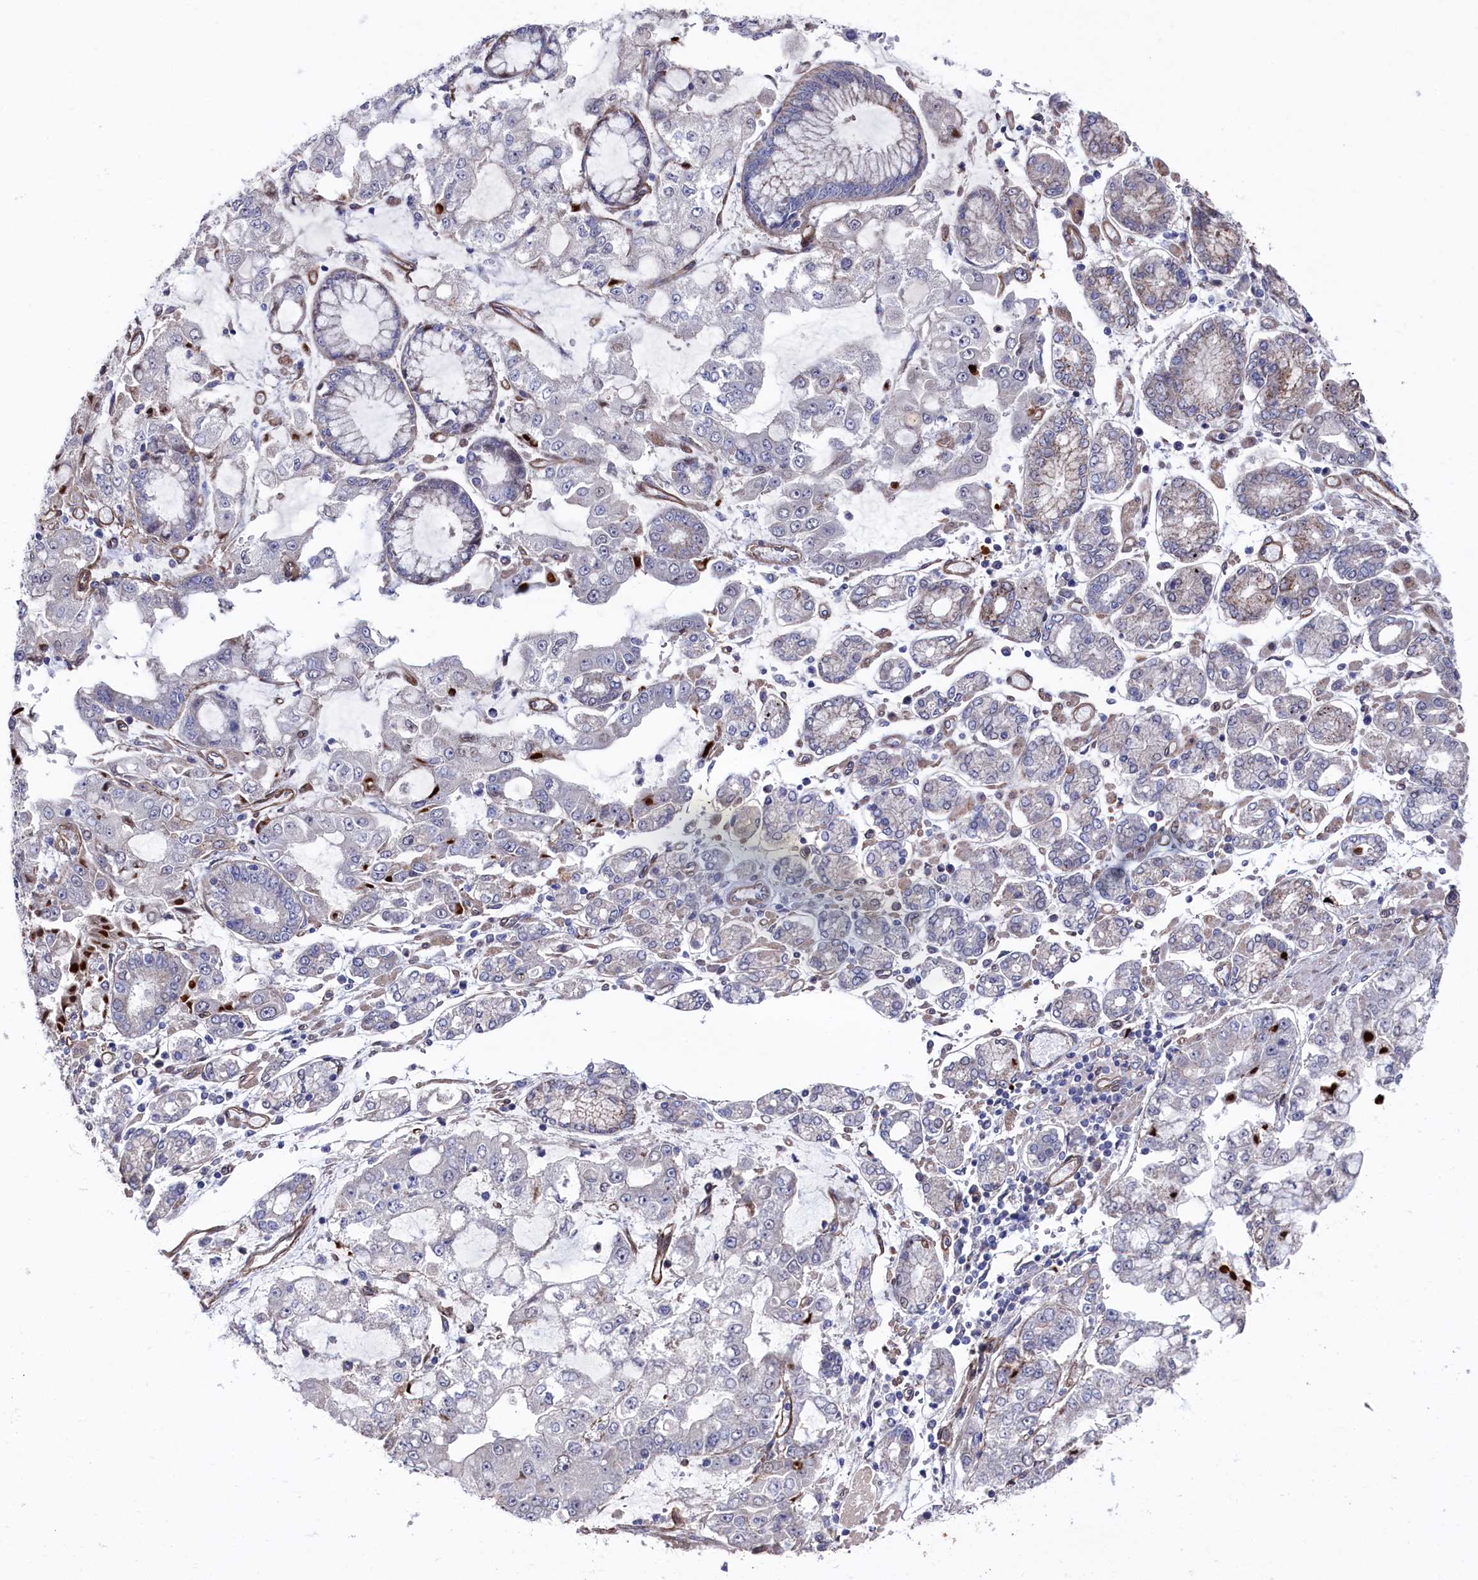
{"staining": {"intensity": "negative", "quantity": "none", "location": "none"}, "tissue": "stomach cancer", "cell_type": "Tumor cells", "image_type": "cancer", "snomed": [{"axis": "morphology", "description": "Adenocarcinoma, NOS"}, {"axis": "topography", "description": "Stomach"}], "caption": "DAB immunohistochemical staining of human stomach cancer (adenocarcinoma) displays no significant staining in tumor cells.", "gene": "ZNF891", "patient": {"sex": "male", "age": 76}}